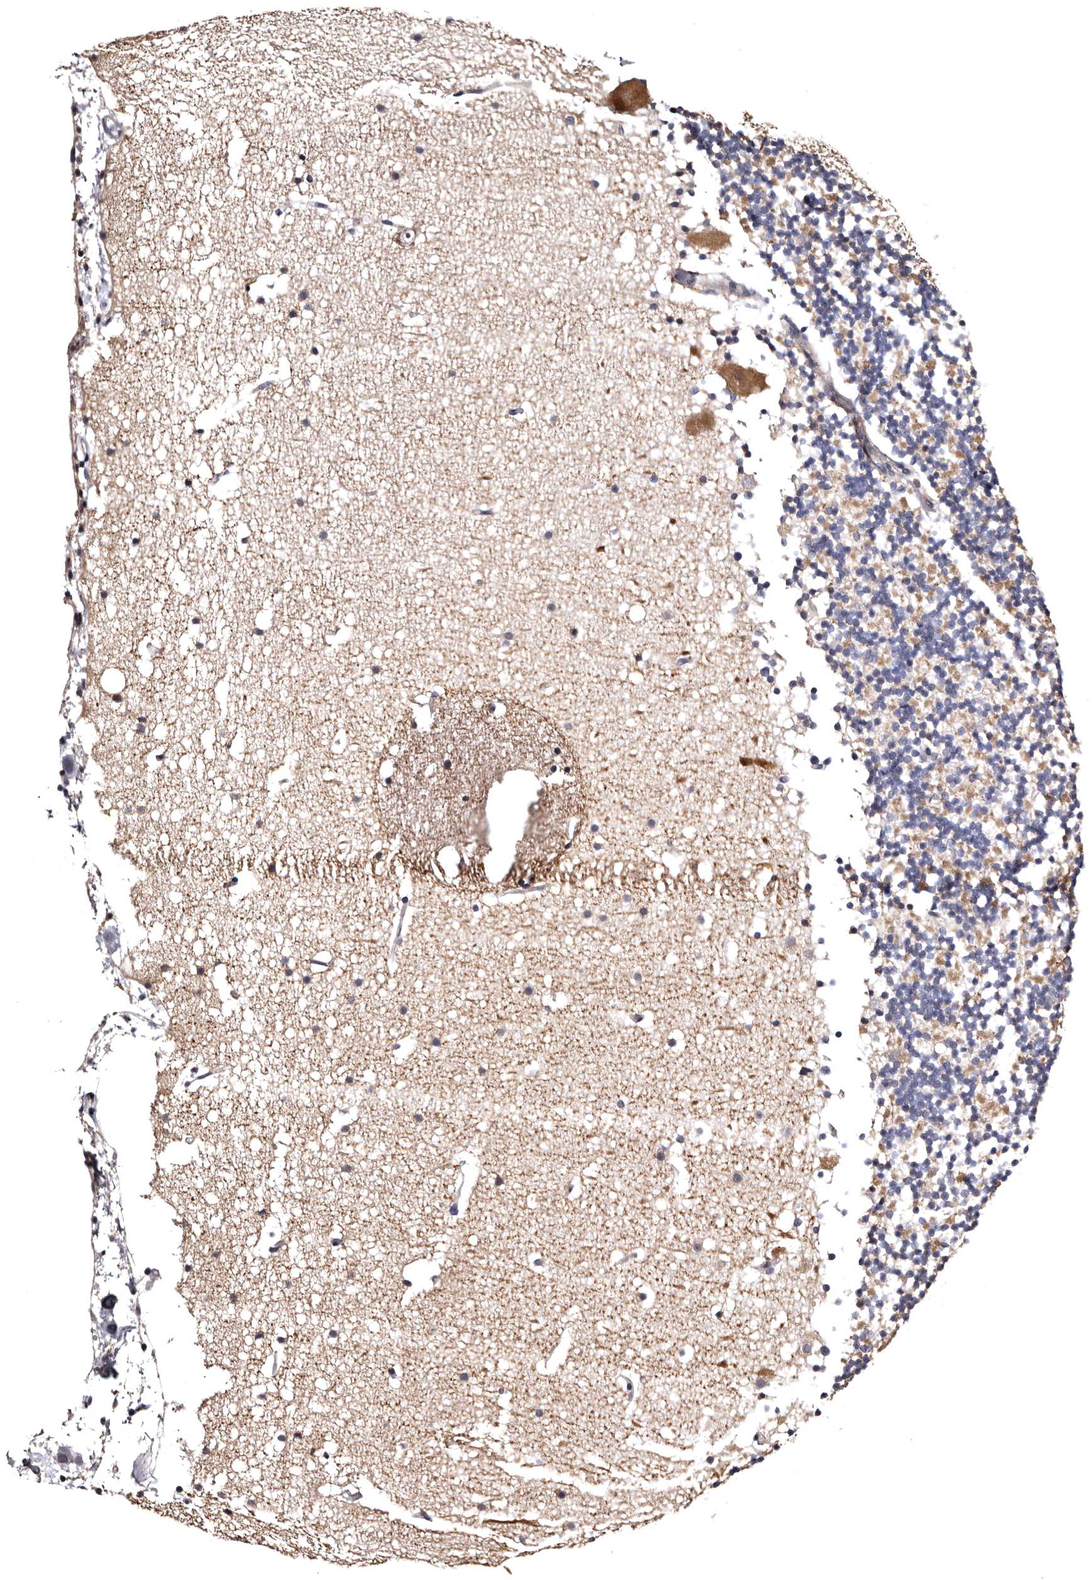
{"staining": {"intensity": "negative", "quantity": "none", "location": "none"}, "tissue": "cerebellum", "cell_type": "Cells in granular layer", "image_type": "normal", "snomed": [{"axis": "morphology", "description": "Normal tissue, NOS"}, {"axis": "topography", "description": "Cerebellum"}], "caption": "This is an IHC histopathology image of benign cerebellum. There is no expression in cells in granular layer.", "gene": "FAM91A1", "patient": {"sex": "male", "age": 57}}